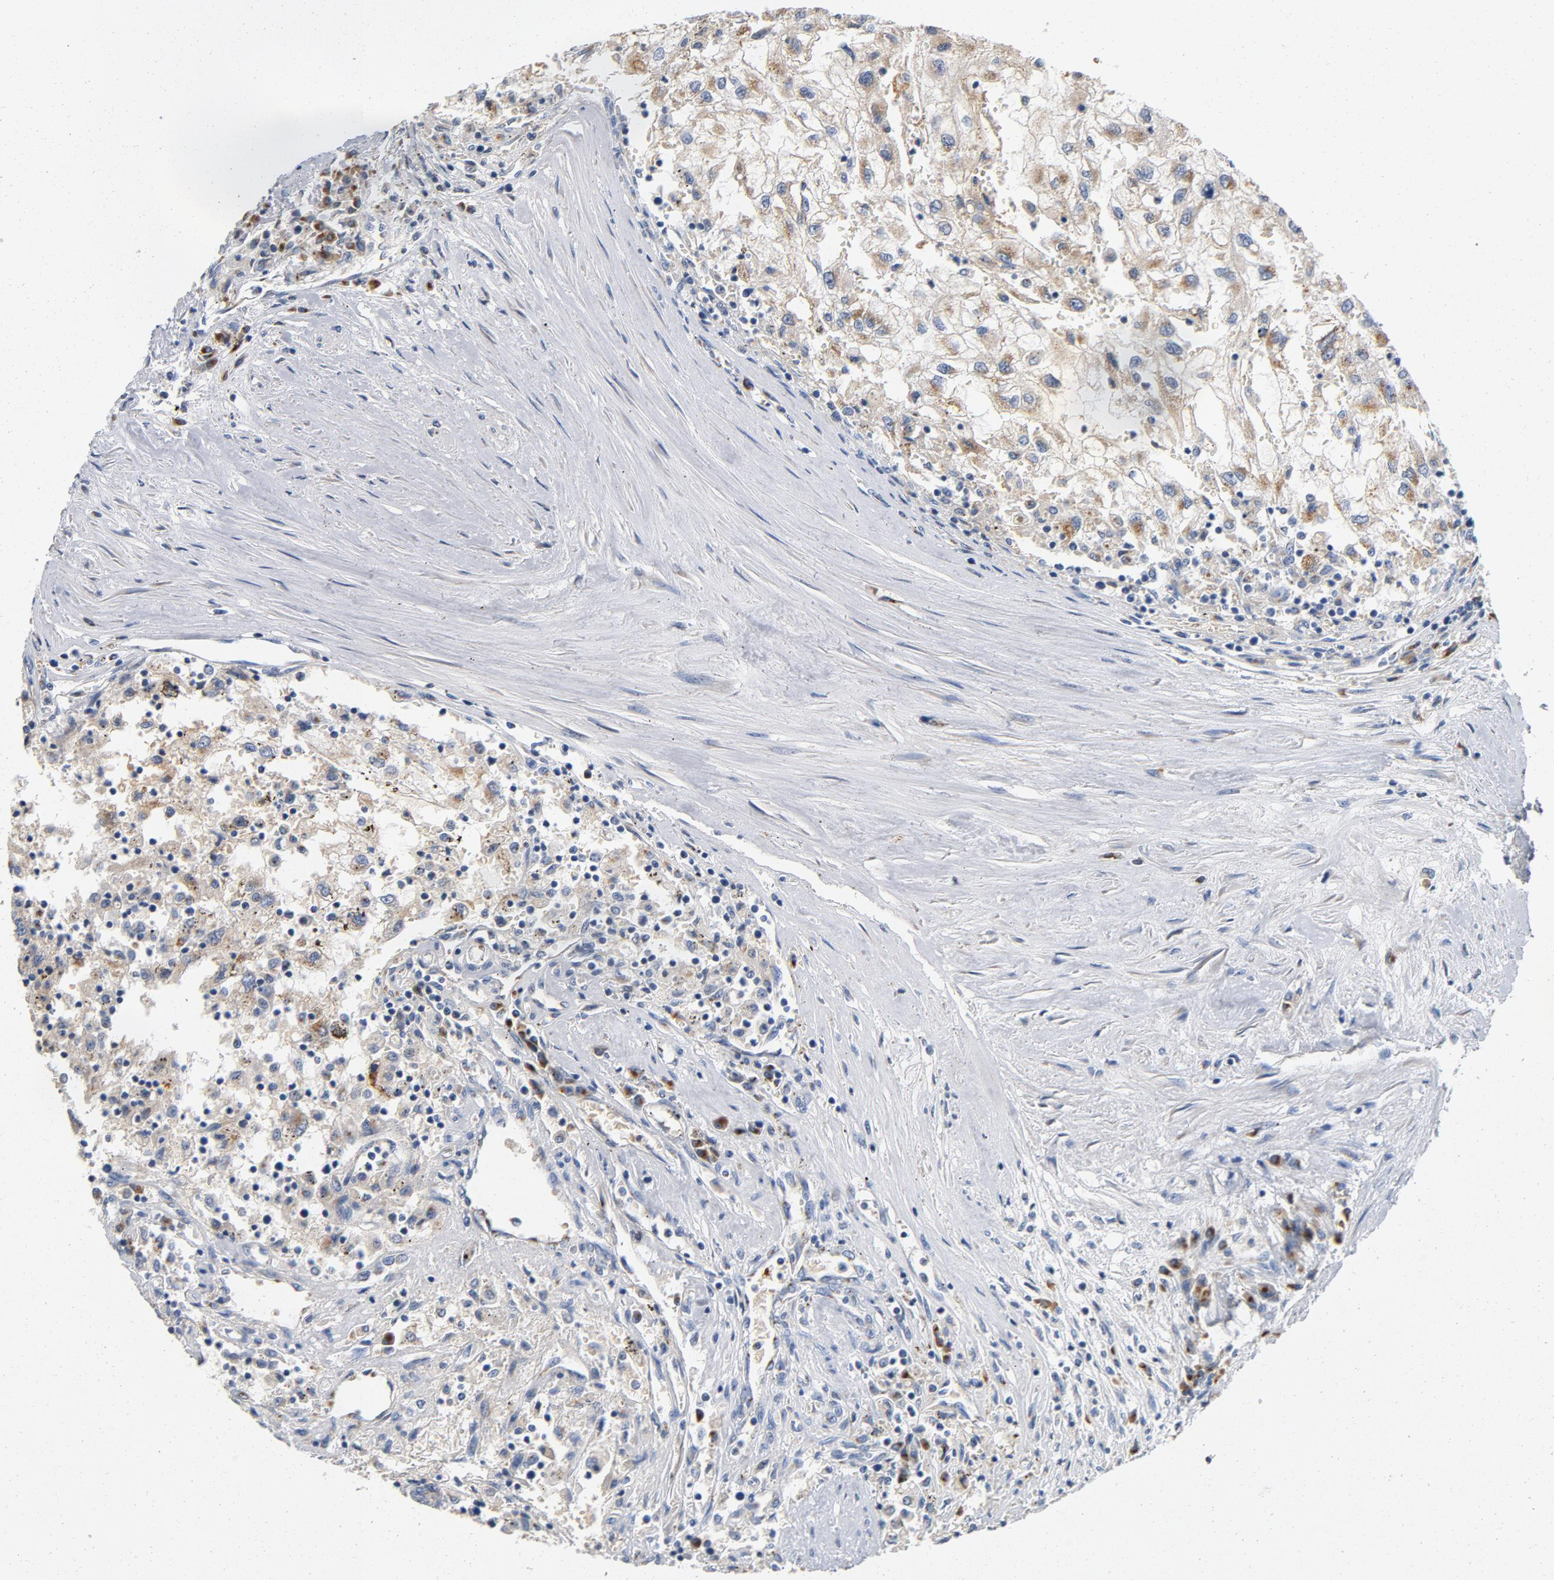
{"staining": {"intensity": "negative", "quantity": "none", "location": "none"}, "tissue": "renal cancer", "cell_type": "Tumor cells", "image_type": "cancer", "snomed": [{"axis": "morphology", "description": "Normal tissue, NOS"}, {"axis": "morphology", "description": "Adenocarcinoma, NOS"}, {"axis": "topography", "description": "Kidney"}], "caption": "A histopathology image of adenocarcinoma (renal) stained for a protein shows no brown staining in tumor cells. (DAB (3,3'-diaminobenzidine) IHC with hematoxylin counter stain).", "gene": "LMAN2", "patient": {"sex": "male", "age": 71}}